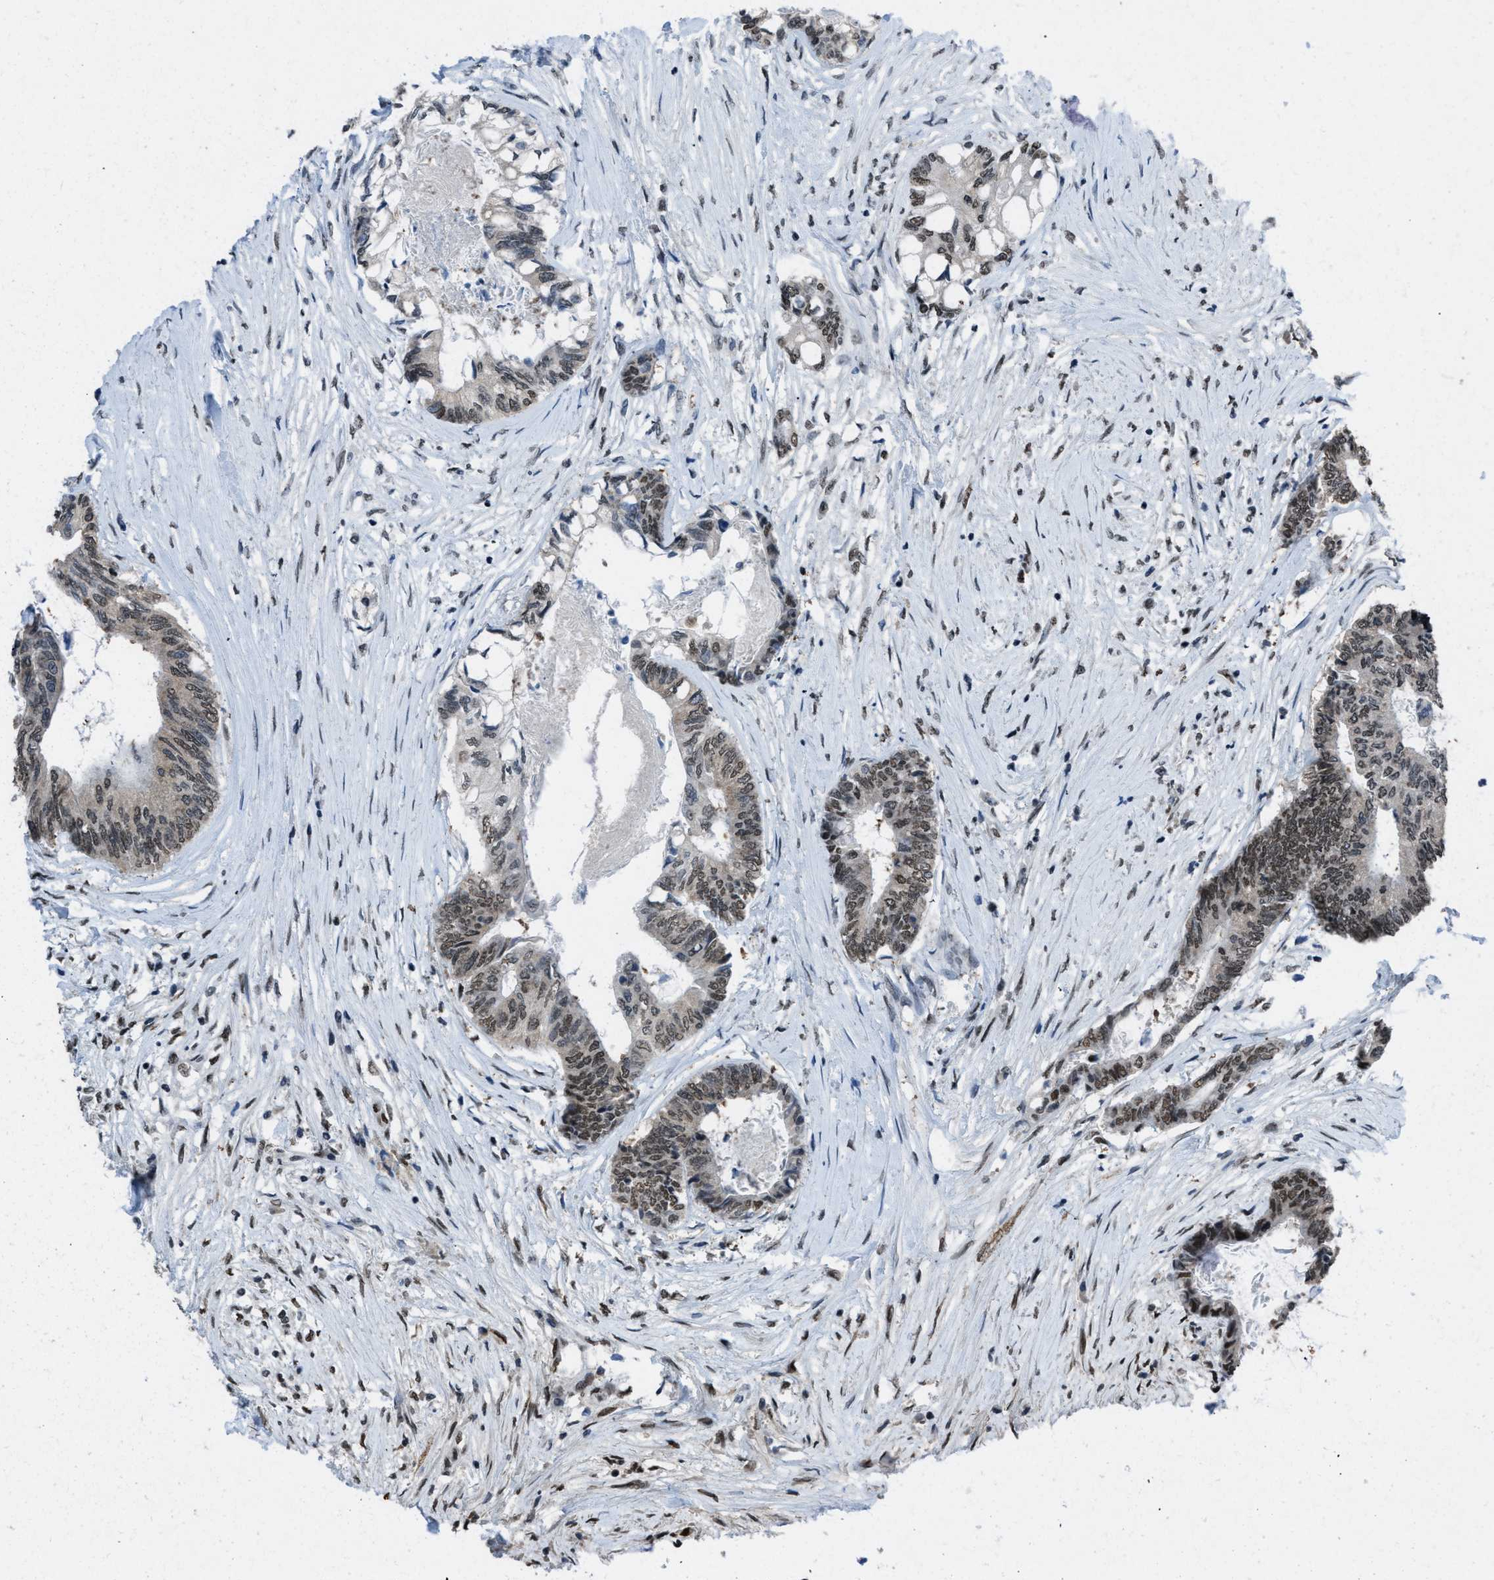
{"staining": {"intensity": "moderate", "quantity": "25%-75%", "location": "nuclear"}, "tissue": "colorectal cancer", "cell_type": "Tumor cells", "image_type": "cancer", "snomed": [{"axis": "morphology", "description": "Adenocarcinoma, NOS"}, {"axis": "topography", "description": "Rectum"}], "caption": "The photomicrograph displays staining of adenocarcinoma (colorectal), revealing moderate nuclear protein staining (brown color) within tumor cells.", "gene": "GATAD2B", "patient": {"sex": "male", "age": 63}}